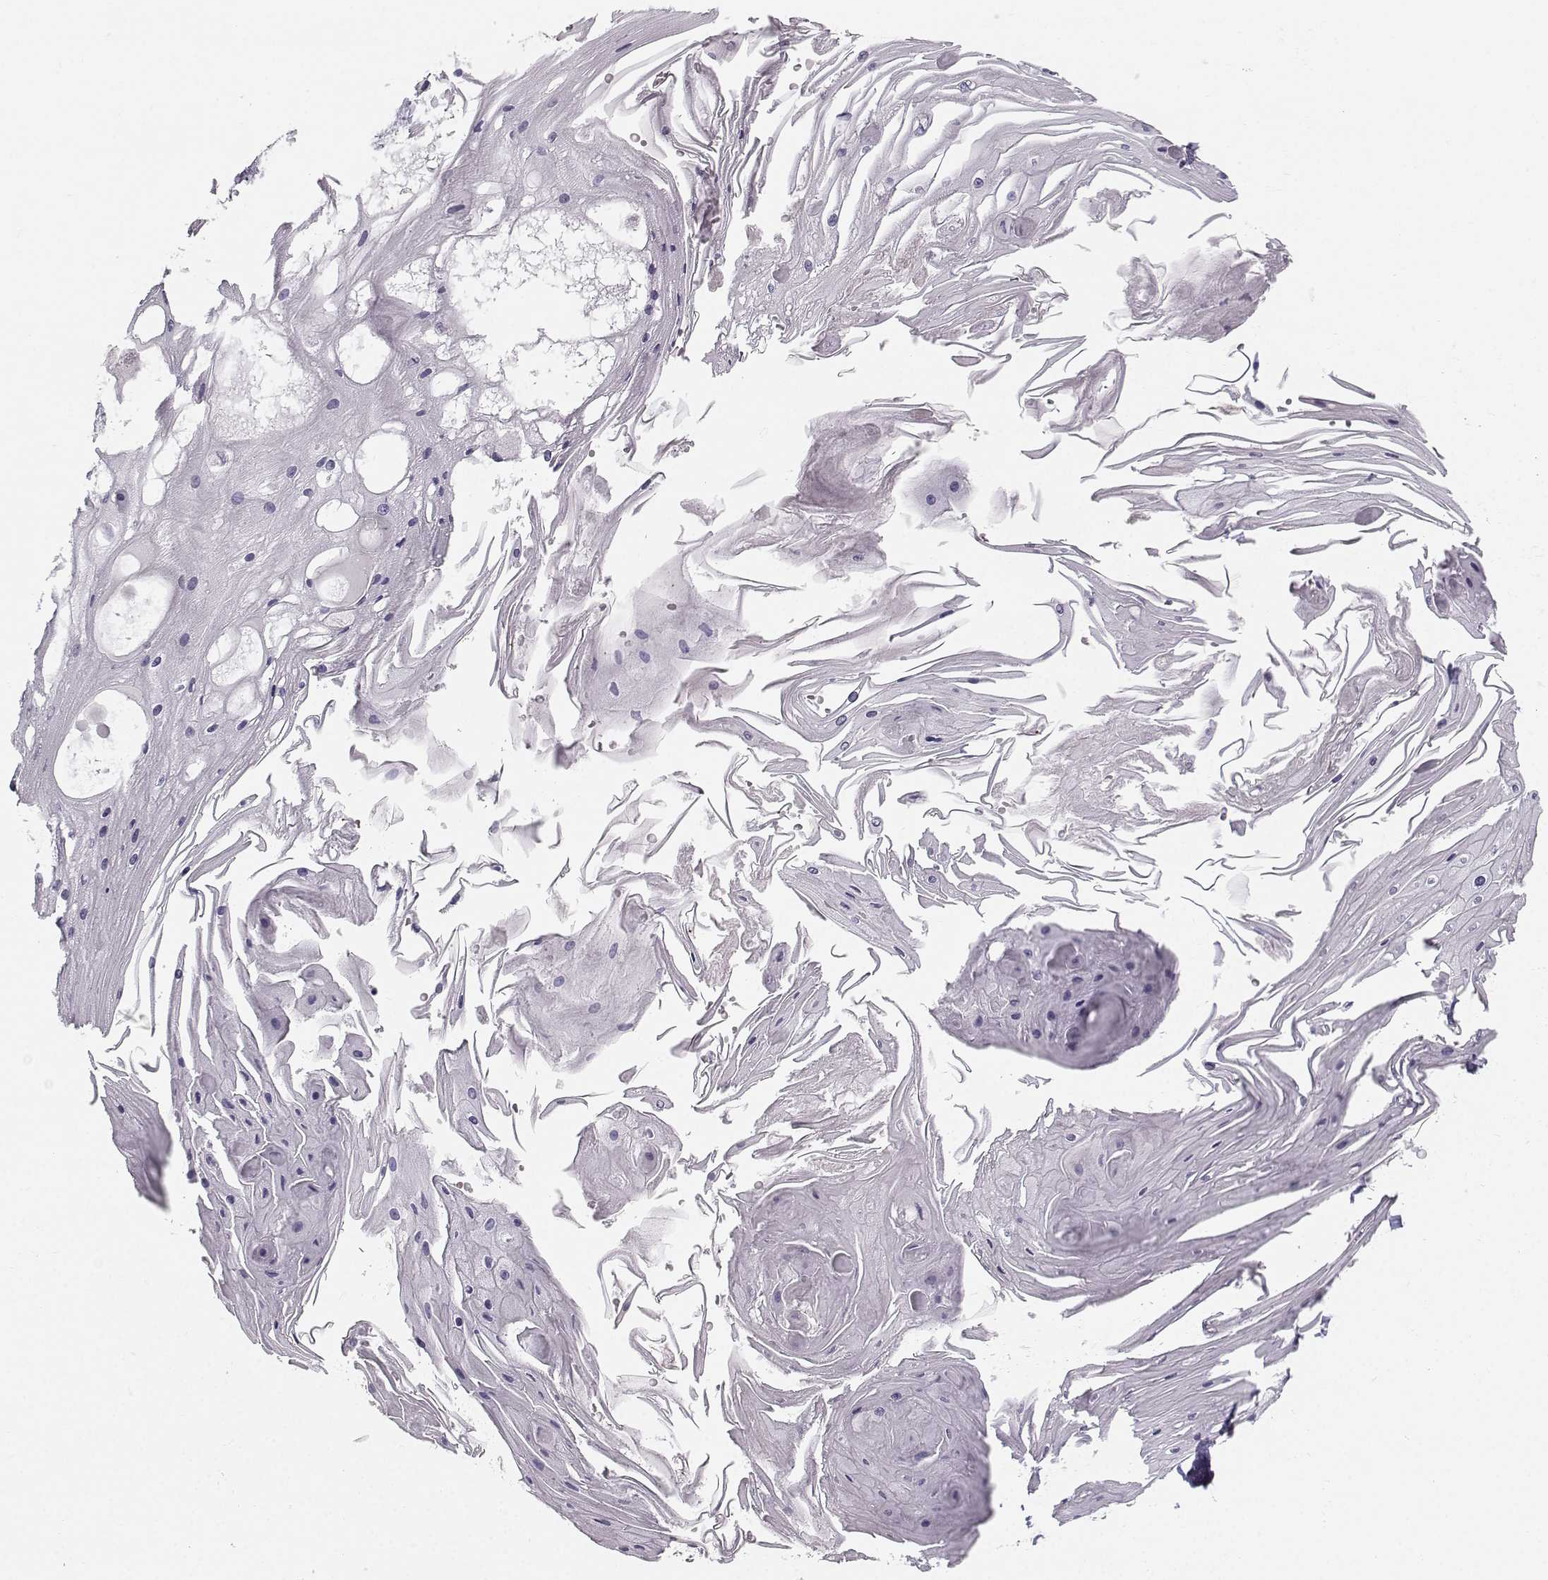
{"staining": {"intensity": "negative", "quantity": "none", "location": "none"}, "tissue": "skin cancer", "cell_type": "Tumor cells", "image_type": "cancer", "snomed": [{"axis": "morphology", "description": "Squamous cell carcinoma, NOS"}, {"axis": "topography", "description": "Skin"}], "caption": "Image shows no protein positivity in tumor cells of skin cancer tissue.", "gene": "CASR", "patient": {"sex": "male", "age": 70}}